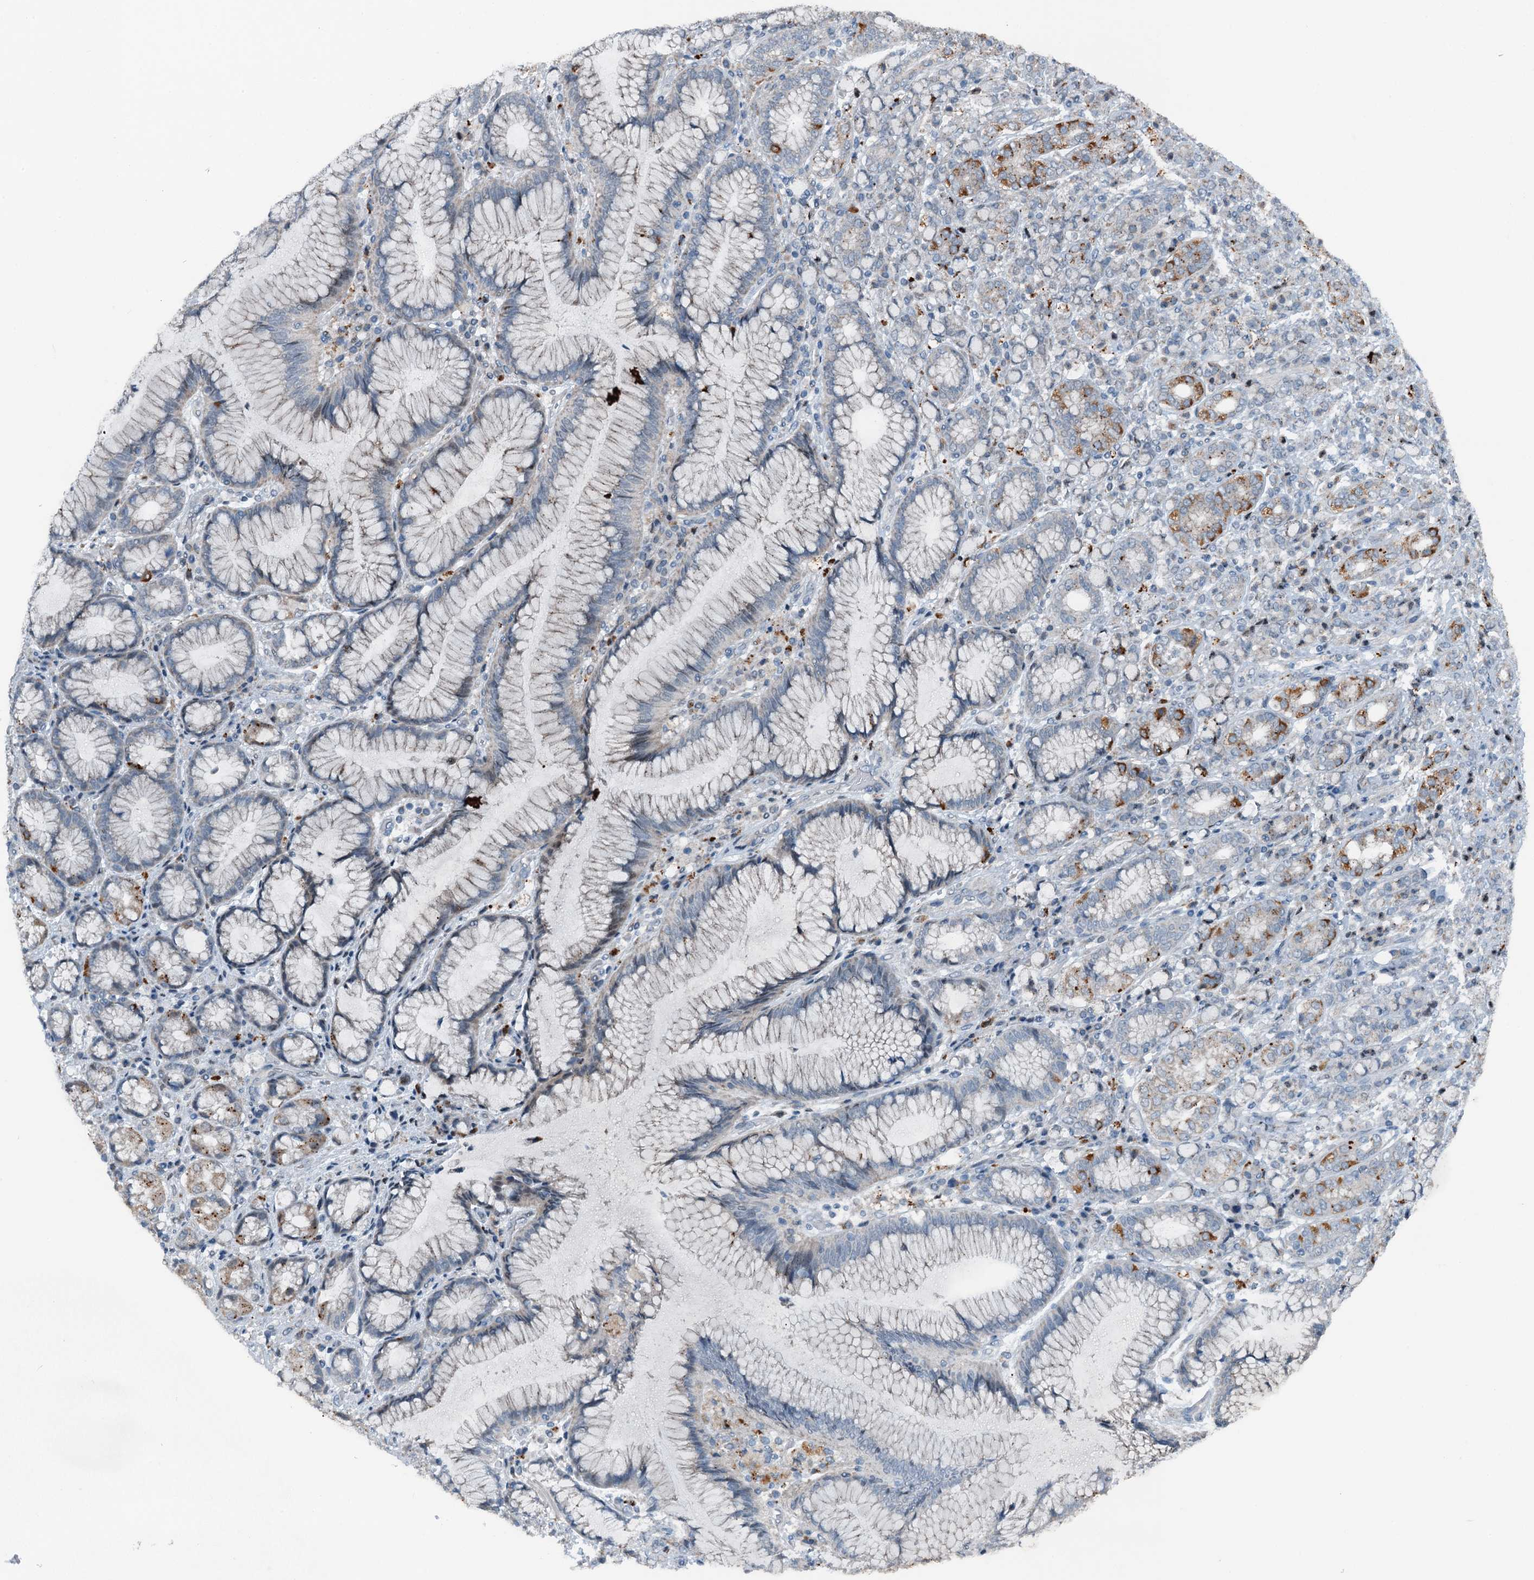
{"staining": {"intensity": "moderate", "quantity": "<25%", "location": "cytoplasmic/membranous"}, "tissue": "stomach cancer", "cell_type": "Tumor cells", "image_type": "cancer", "snomed": [{"axis": "morphology", "description": "Adenocarcinoma, NOS"}, {"axis": "topography", "description": "Stomach"}], "caption": "The histopathology image demonstrates immunohistochemical staining of stomach cancer. There is moderate cytoplasmic/membranous positivity is present in about <25% of tumor cells.", "gene": "BMERB1", "patient": {"sex": "female", "age": 79}}